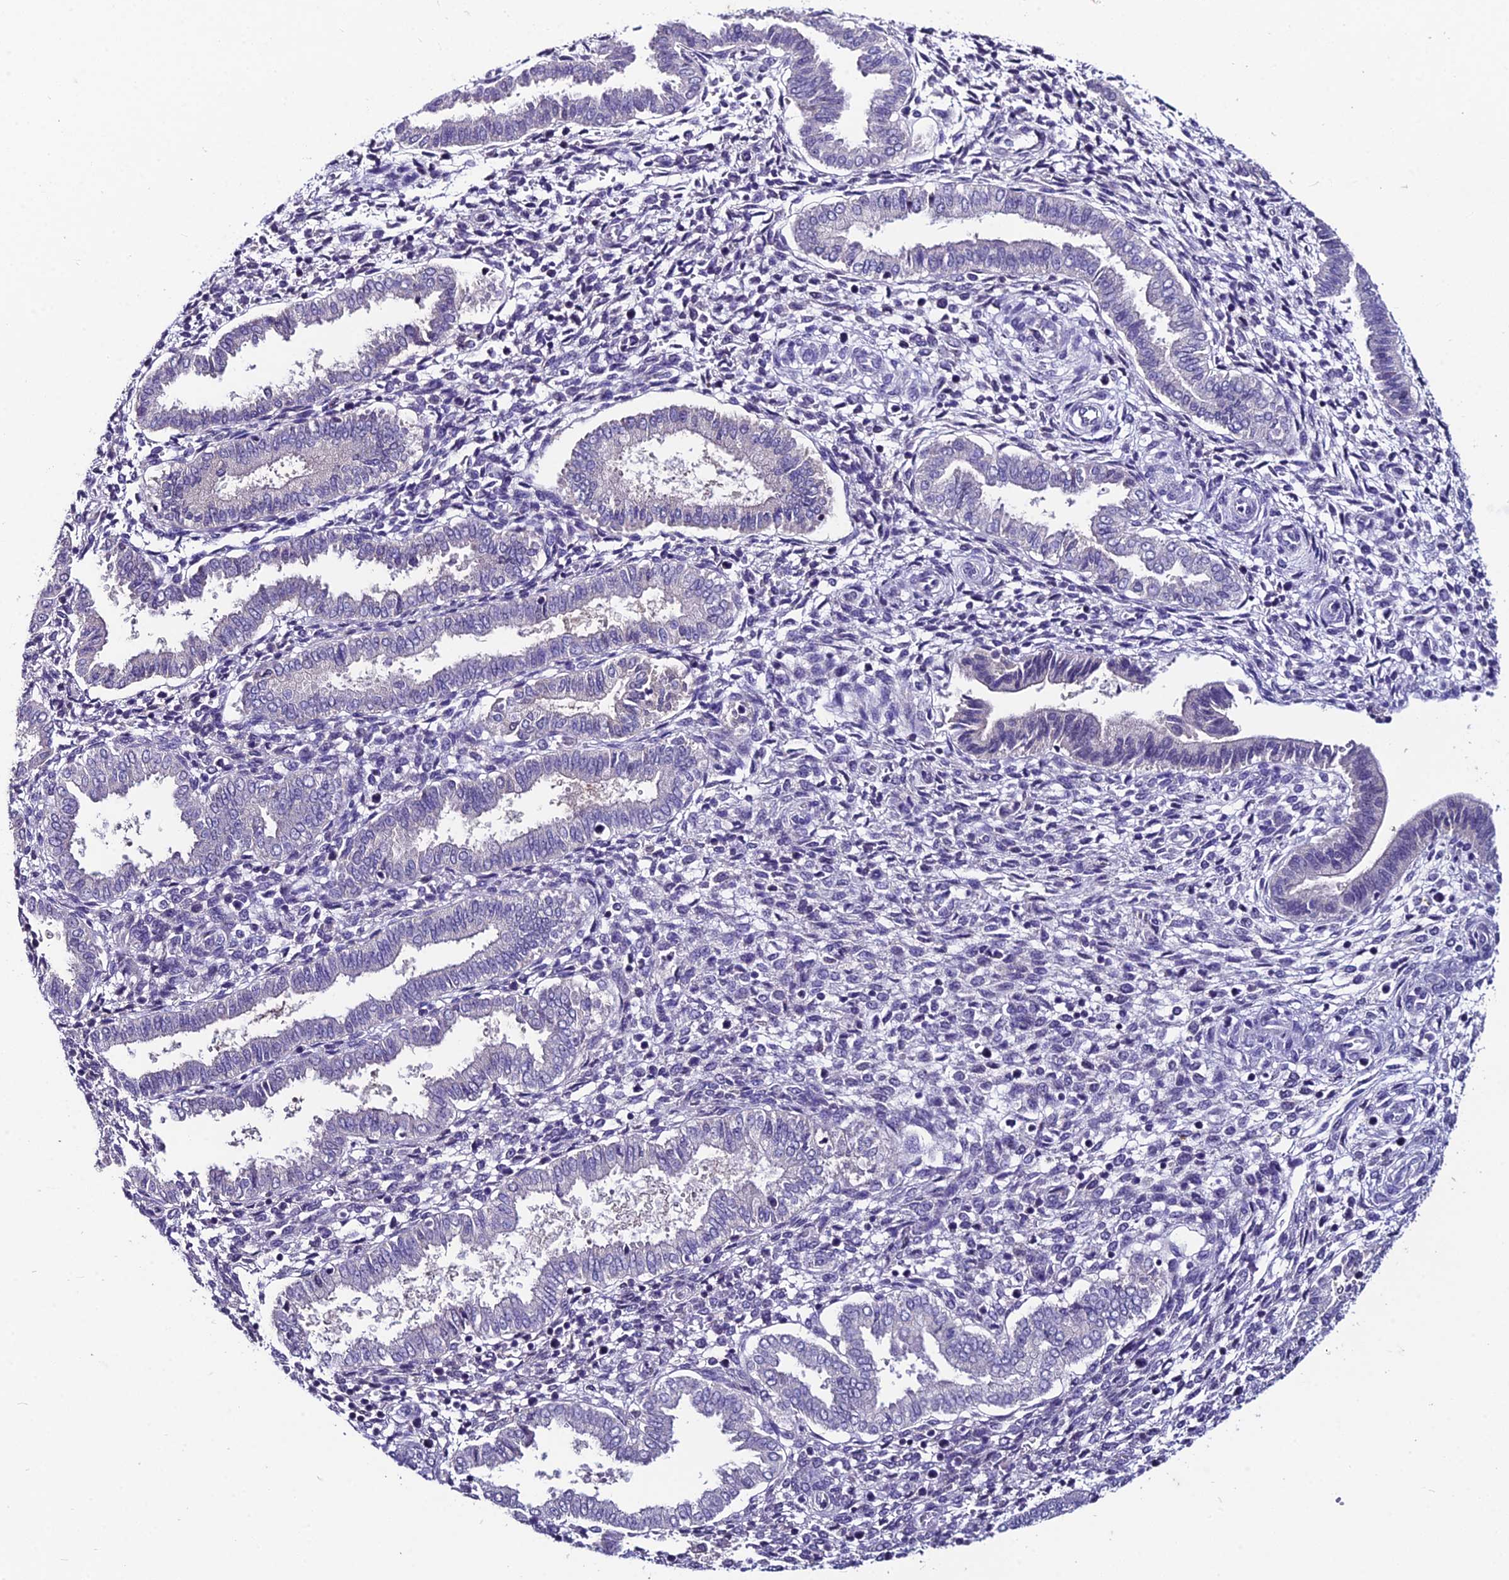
{"staining": {"intensity": "negative", "quantity": "none", "location": "none"}, "tissue": "endometrium", "cell_type": "Cells in endometrial stroma", "image_type": "normal", "snomed": [{"axis": "morphology", "description": "Normal tissue, NOS"}, {"axis": "topography", "description": "Endometrium"}], "caption": "The immunohistochemistry image has no significant positivity in cells in endometrial stroma of endometrium. (DAB (3,3'-diaminobenzidine) IHC visualized using brightfield microscopy, high magnification).", "gene": "LGALS7", "patient": {"sex": "female", "age": 24}}